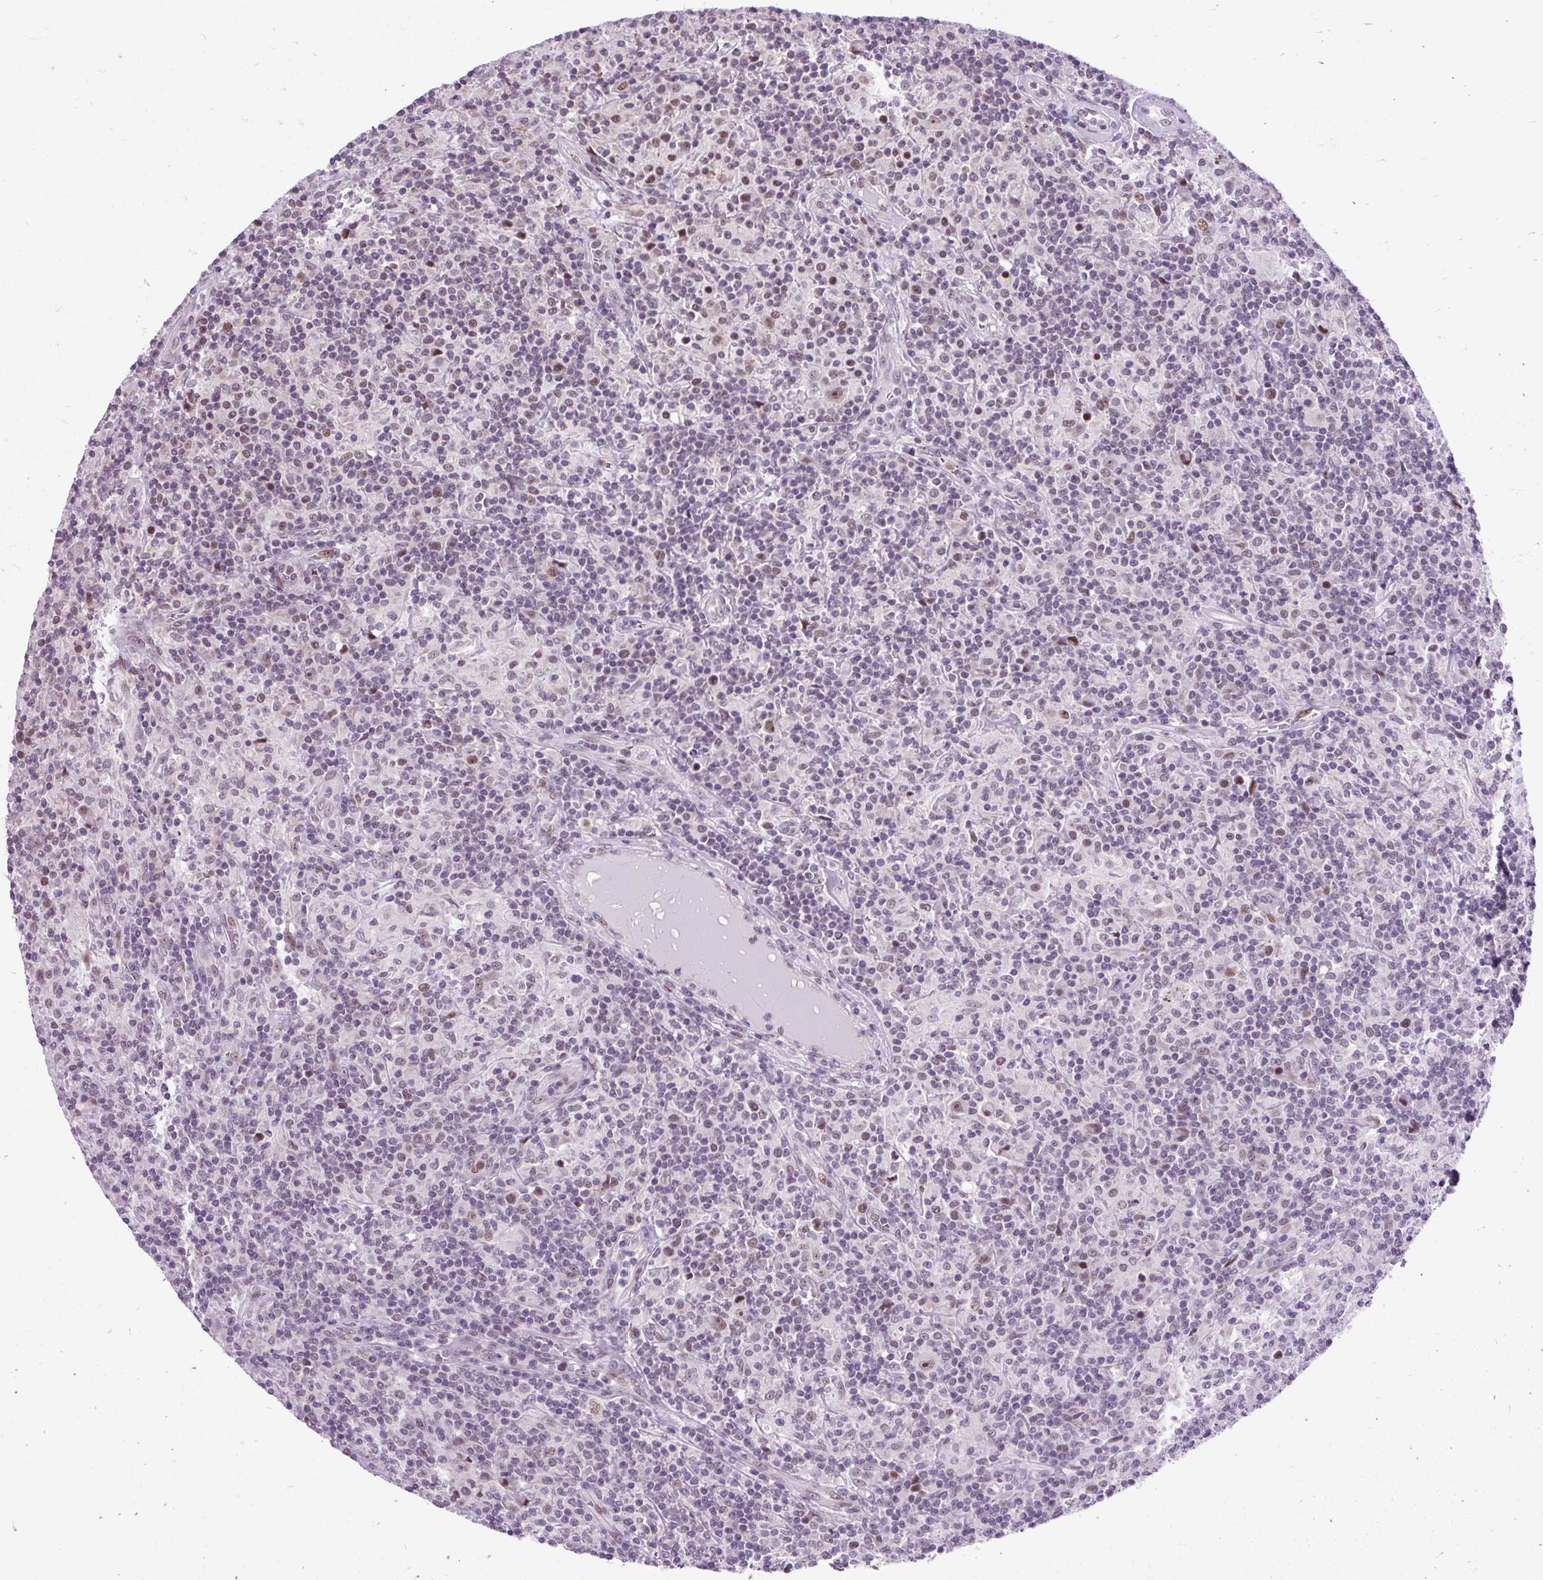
{"staining": {"intensity": "weak", "quantity": ">75%", "location": "nuclear"}, "tissue": "lymphoma", "cell_type": "Tumor cells", "image_type": "cancer", "snomed": [{"axis": "morphology", "description": "Hodgkin's disease, NOS"}, {"axis": "topography", "description": "Lymph node"}], "caption": "IHC of Hodgkin's disease displays low levels of weak nuclear positivity in about >75% of tumor cells.", "gene": "CLK2", "patient": {"sex": "male", "age": 70}}